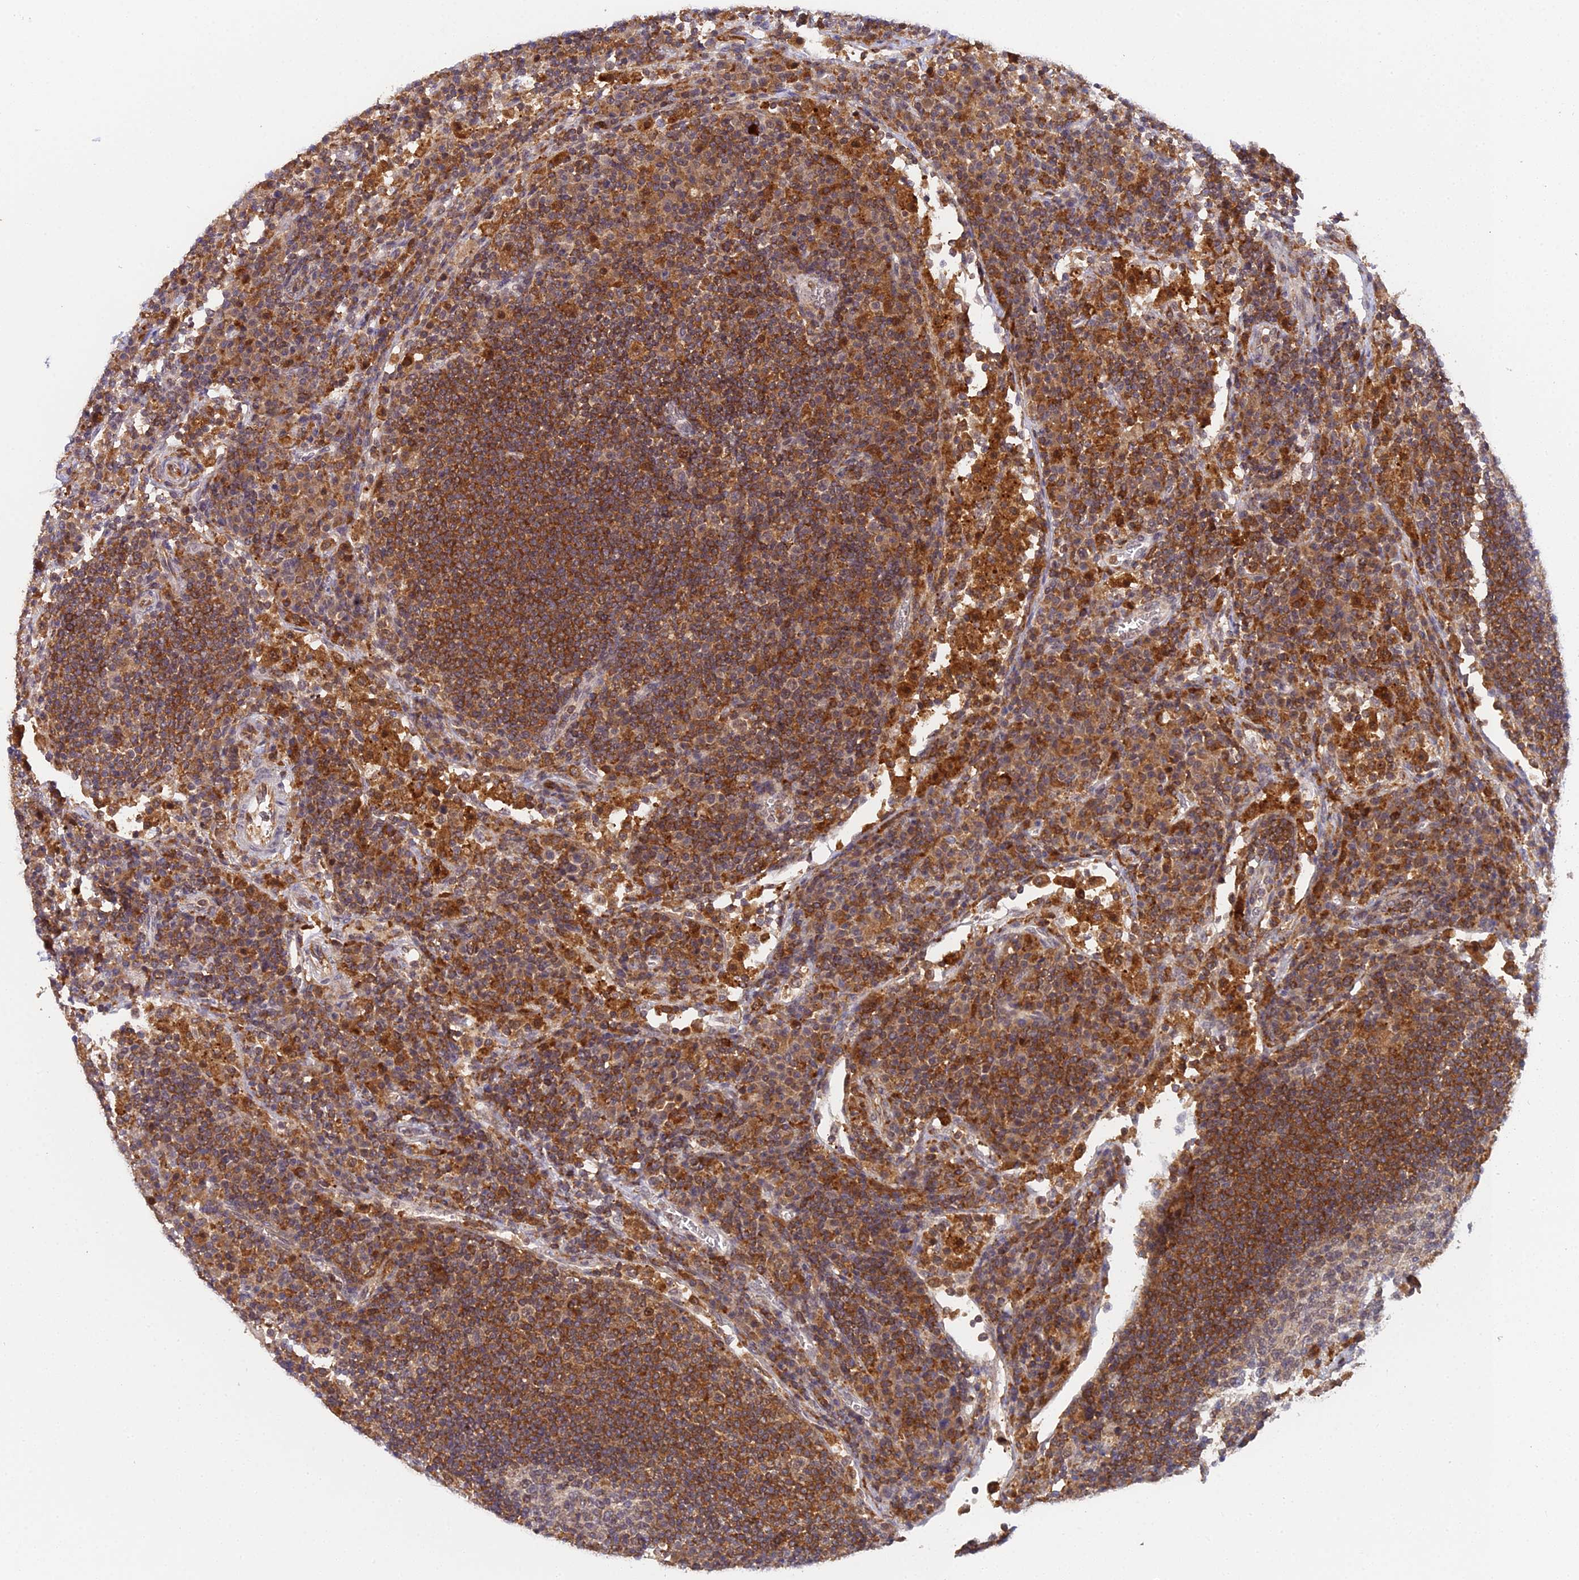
{"staining": {"intensity": "weak", "quantity": "<25%", "location": "cytoplasmic/membranous"}, "tissue": "lymph node", "cell_type": "Germinal center cells", "image_type": "normal", "snomed": [{"axis": "morphology", "description": "Normal tissue, NOS"}, {"axis": "topography", "description": "Lymph node"}], "caption": "IHC image of benign lymph node stained for a protein (brown), which displays no staining in germinal center cells. (Immunohistochemistry (ihc), brightfield microscopy, high magnification).", "gene": "TPRX1", "patient": {"sex": "female", "age": 53}}